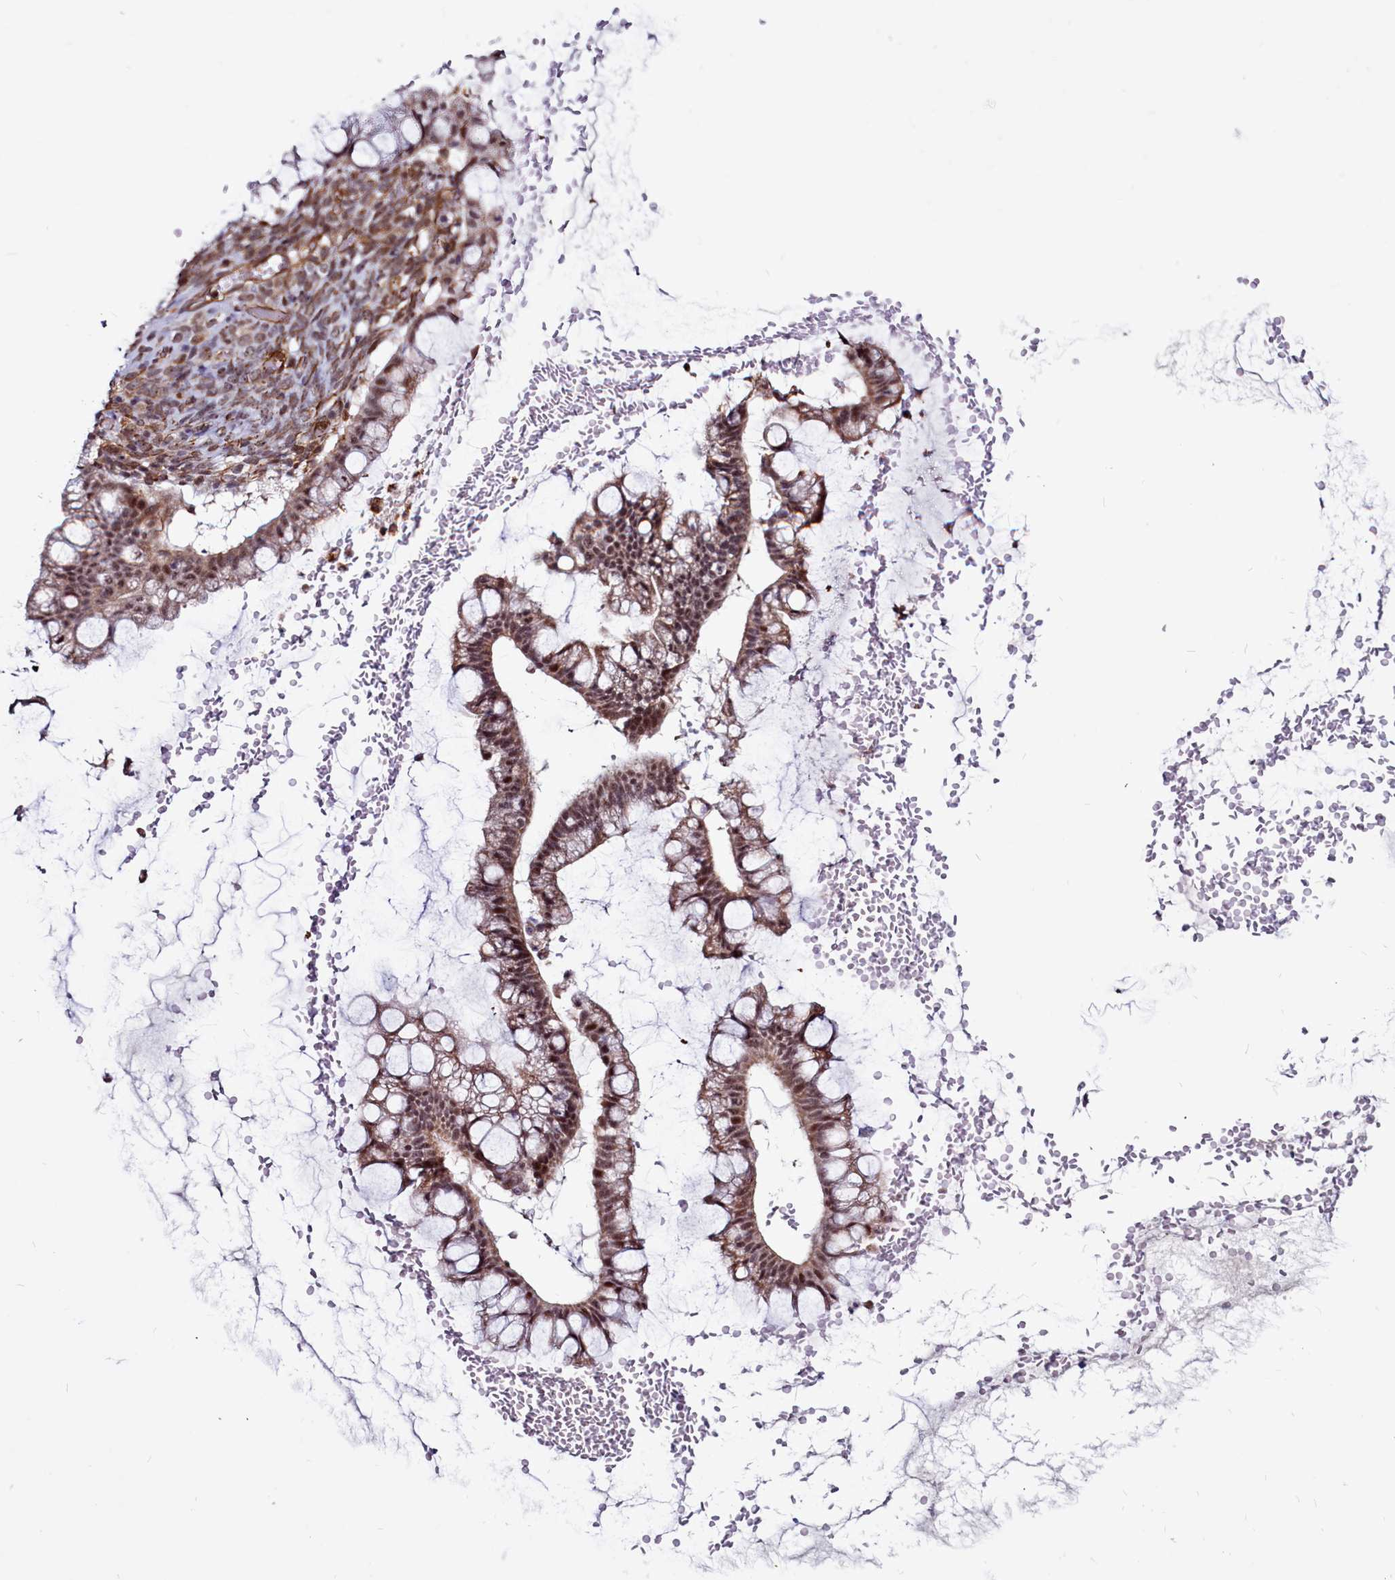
{"staining": {"intensity": "moderate", "quantity": "25%-75%", "location": "cytoplasmic/membranous,nuclear"}, "tissue": "ovarian cancer", "cell_type": "Tumor cells", "image_type": "cancer", "snomed": [{"axis": "morphology", "description": "Cystadenocarcinoma, mucinous, NOS"}, {"axis": "topography", "description": "Ovary"}], "caption": "Human ovarian mucinous cystadenocarcinoma stained for a protein (brown) displays moderate cytoplasmic/membranous and nuclear positive positivity in approximately 25%-75% of tumor cells.", "gene": "CLK3", "patient": {"sex": "female", "age": 73}}